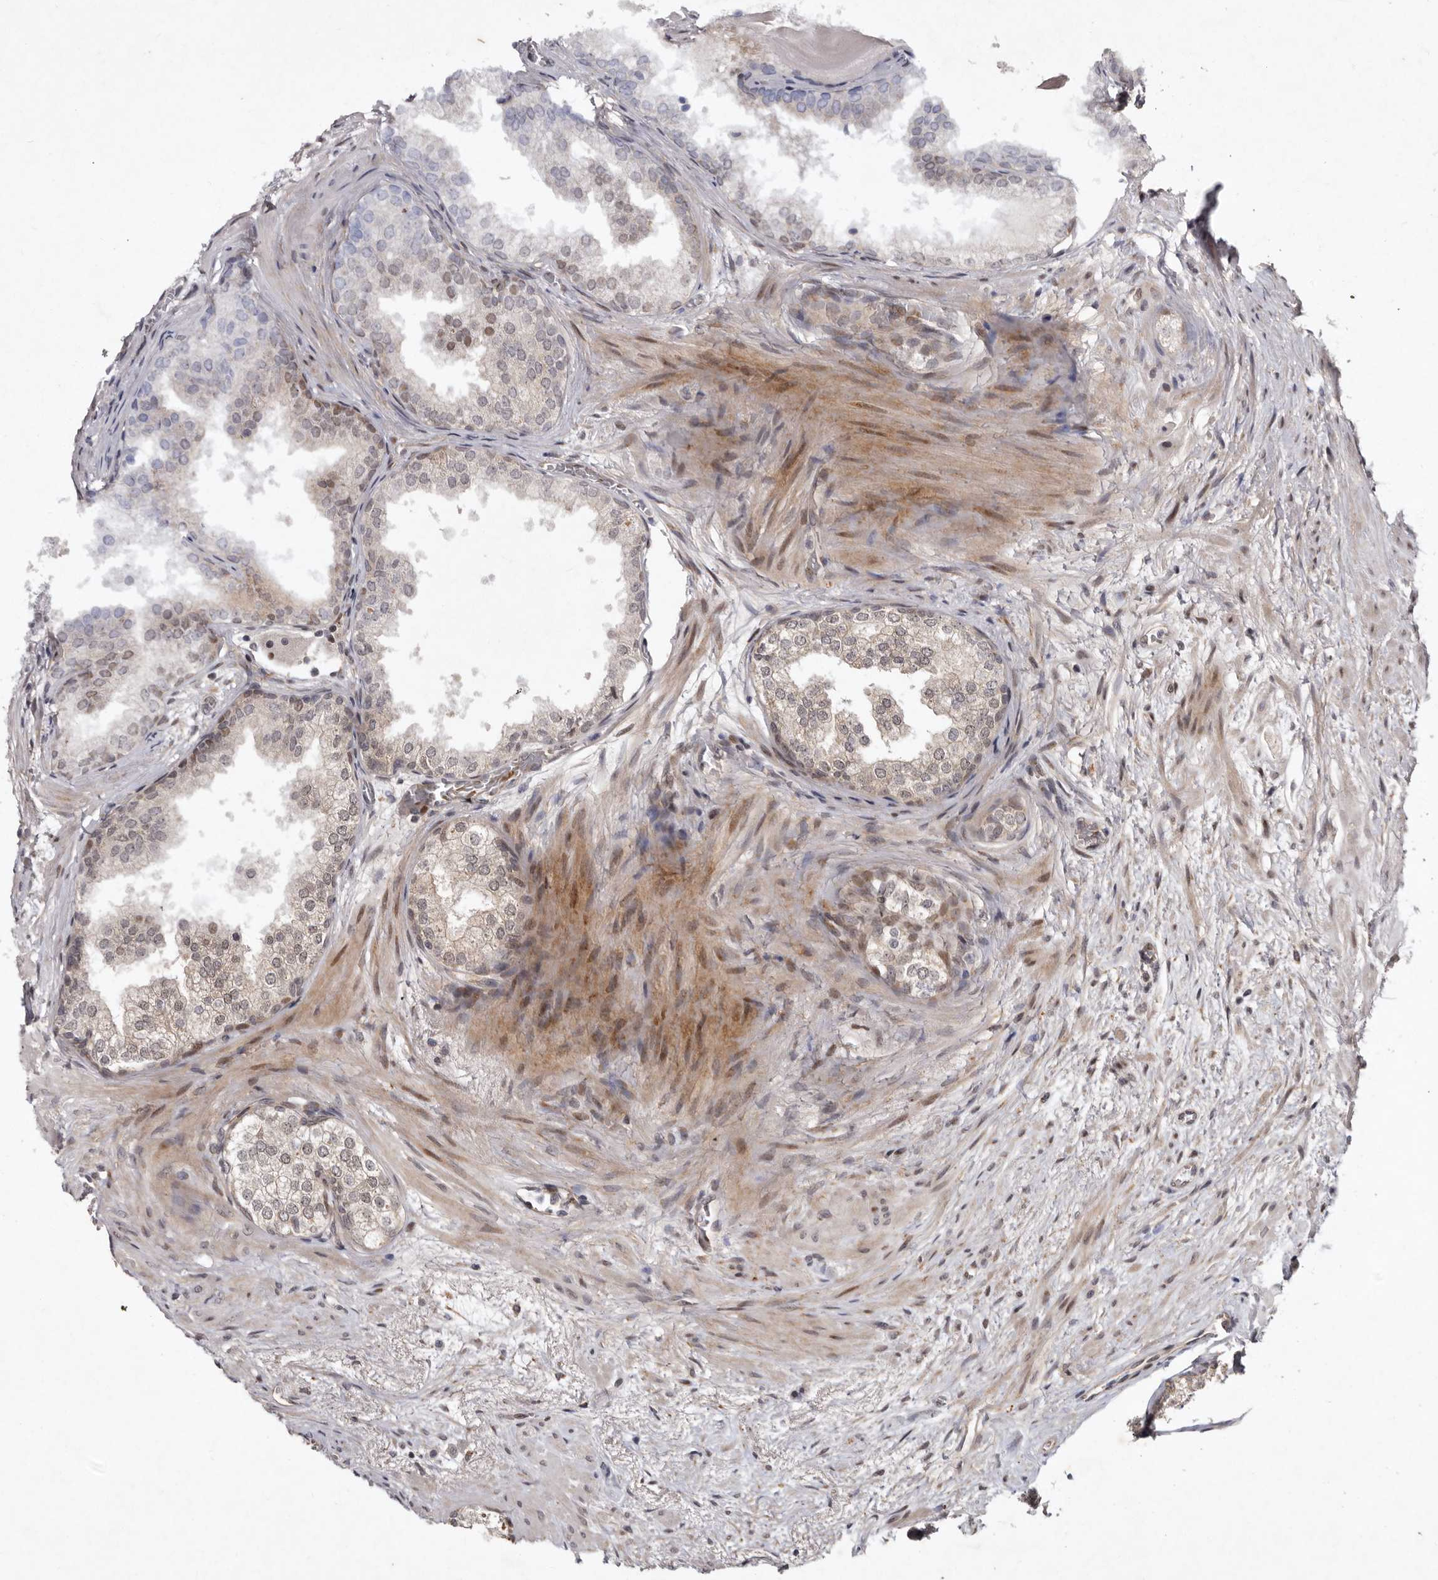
{"staining": {"intensity": "moderate", "quantity": "<25%", "location": "cytoplasmic/membranous,nuclear"}, "tissue": "prostate", "cell_type": "Glandular cells", "image_type": "normal", "snomed": [{"axis": "morphology", "description": "Normal tissue, NOS"}, {"axis": "topography", "description": "Prostate"}], "caption": "A brown stain highlights moderate cytoplasmic/membranous,nuclear expression of a protein in glandular cells of normal human prostate.", "gene": "ABL1", "patient": {"sex": "male", "age": 48}}